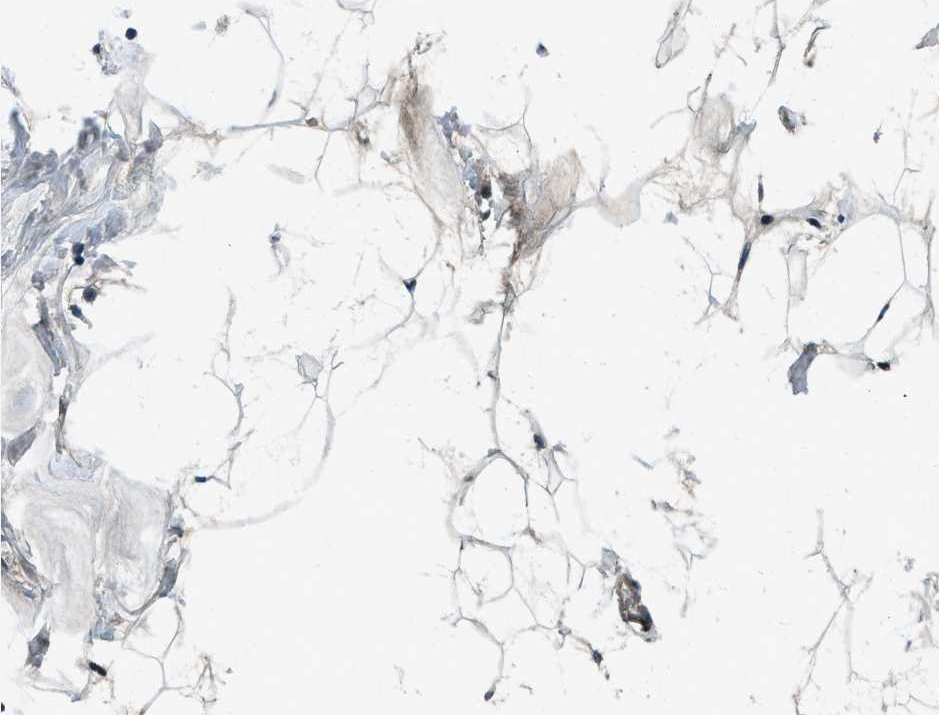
{"staining": {"intensity": "moderate", "quantity": ">75%", "location": "cytoplasmic/membranous"}, "tissue": "adipose tissue", "cell_type": "Adipocytes", "image_type": "normal", "snomed": [{"axis": "morphology", "description": "Normal tissue, NOS"}, {"axis": "morphology", "description": "Fibrosis, NOS"}, {"axis": "topography", "description": "Breast"}, {"axis": "topography", "description": "Adipose tissue"}], "caption": "Adipose tissue stained for a protein exhibits moderate cytoplasmic/membranous positivity in adipocytes. (DAB IHC with brightfield microscopy, high magnification).", "gene": "SVIL", "patient": {"sex": "female", "age": 39}}